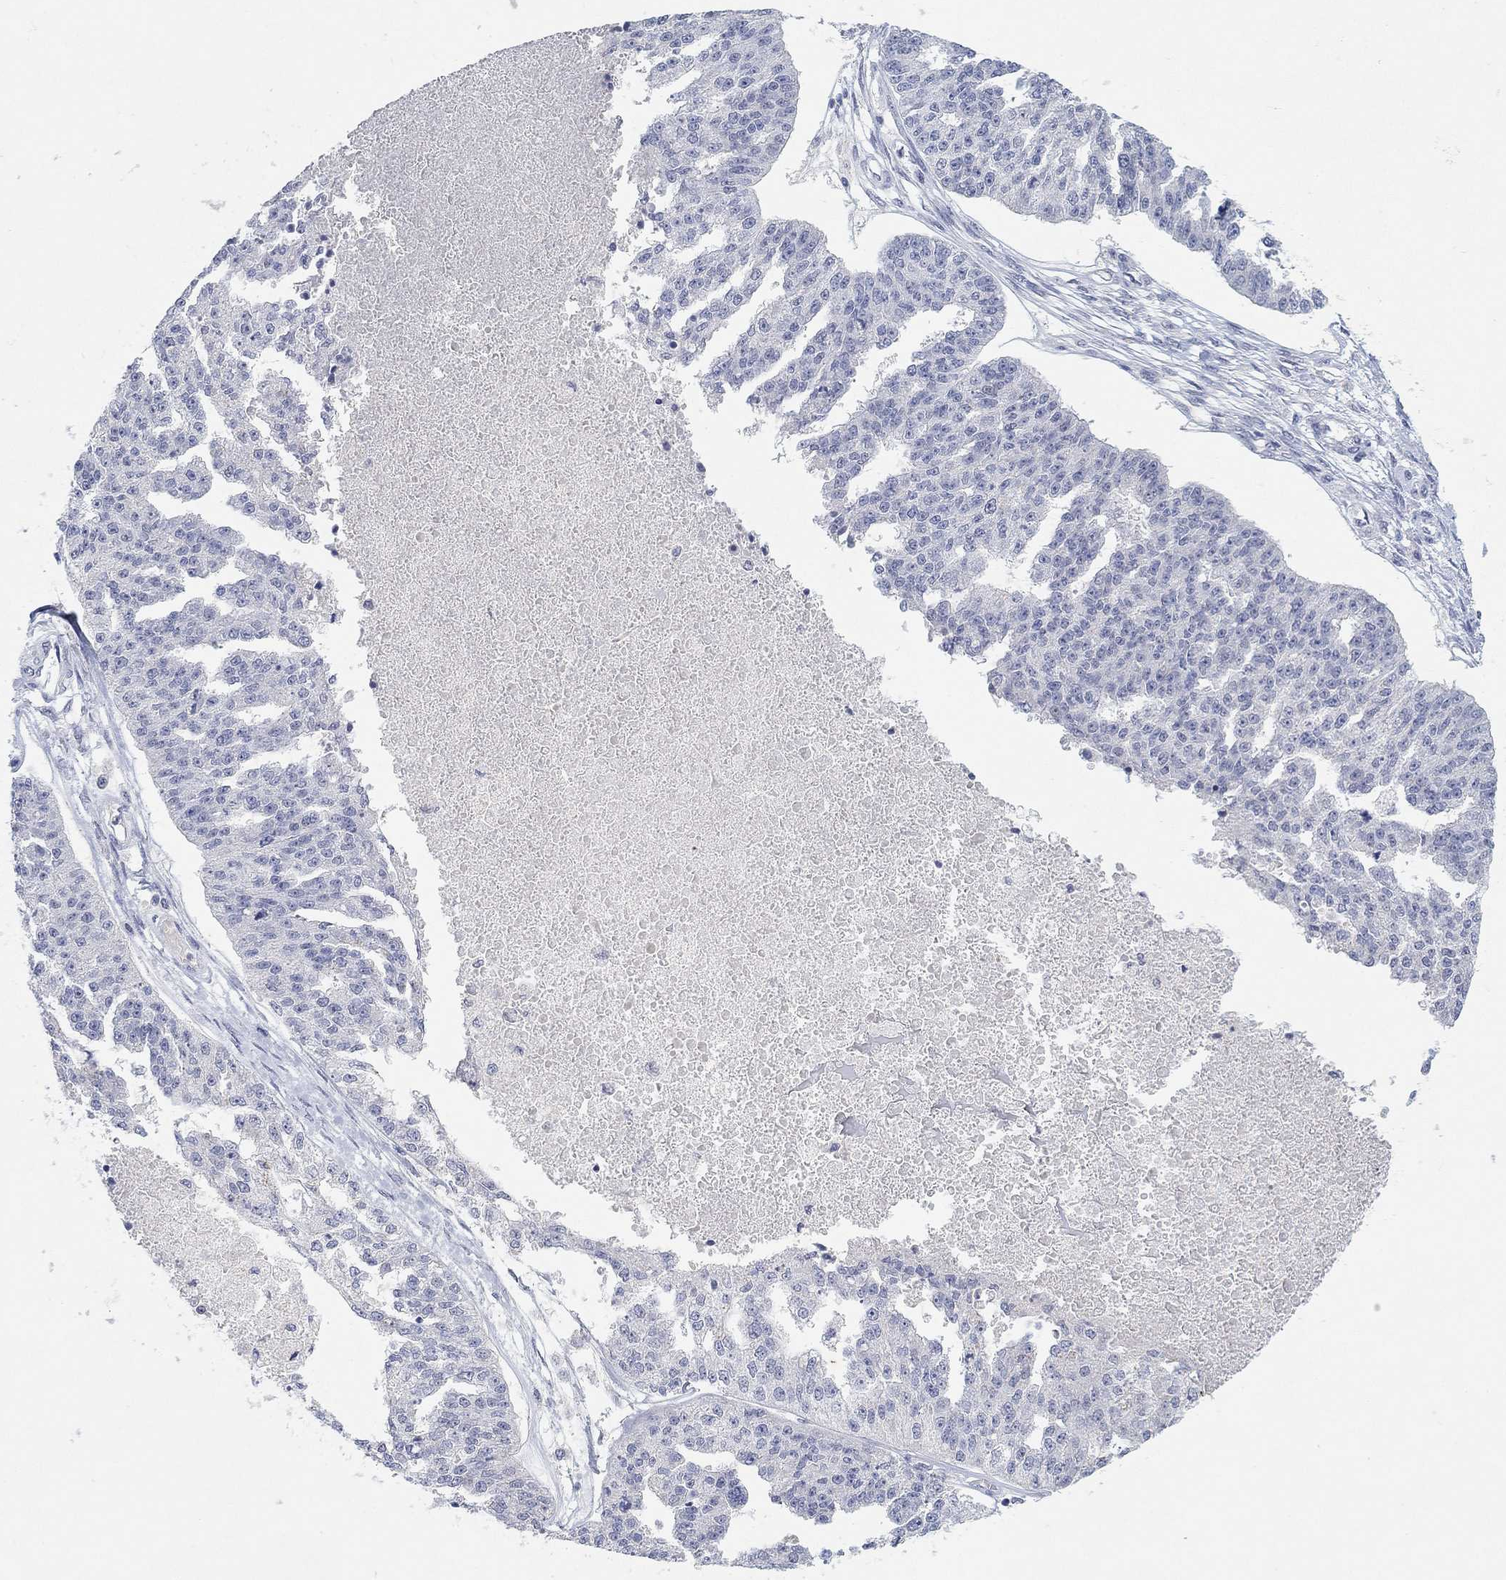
{"staining": {"intensity": "negative", "quantity": "none", "location": "none"}, "tissue": "ovarian cancer", "cell_type": "Tumor cells", "image_type": "cancer", "snomed": [{"axis": "morphology", "description": "Cystadenocarcinoma, serous, NOS"}, {"axis": "topography", "description": "Ovary"}], "caption": "This is an IHC photomicrograph of human ovarian cancer (serous cystadenocarcinoma). There is no staining in tumor cells.", "gene": "VAT1L", "patient": {"sex": "female", "age": 58}}